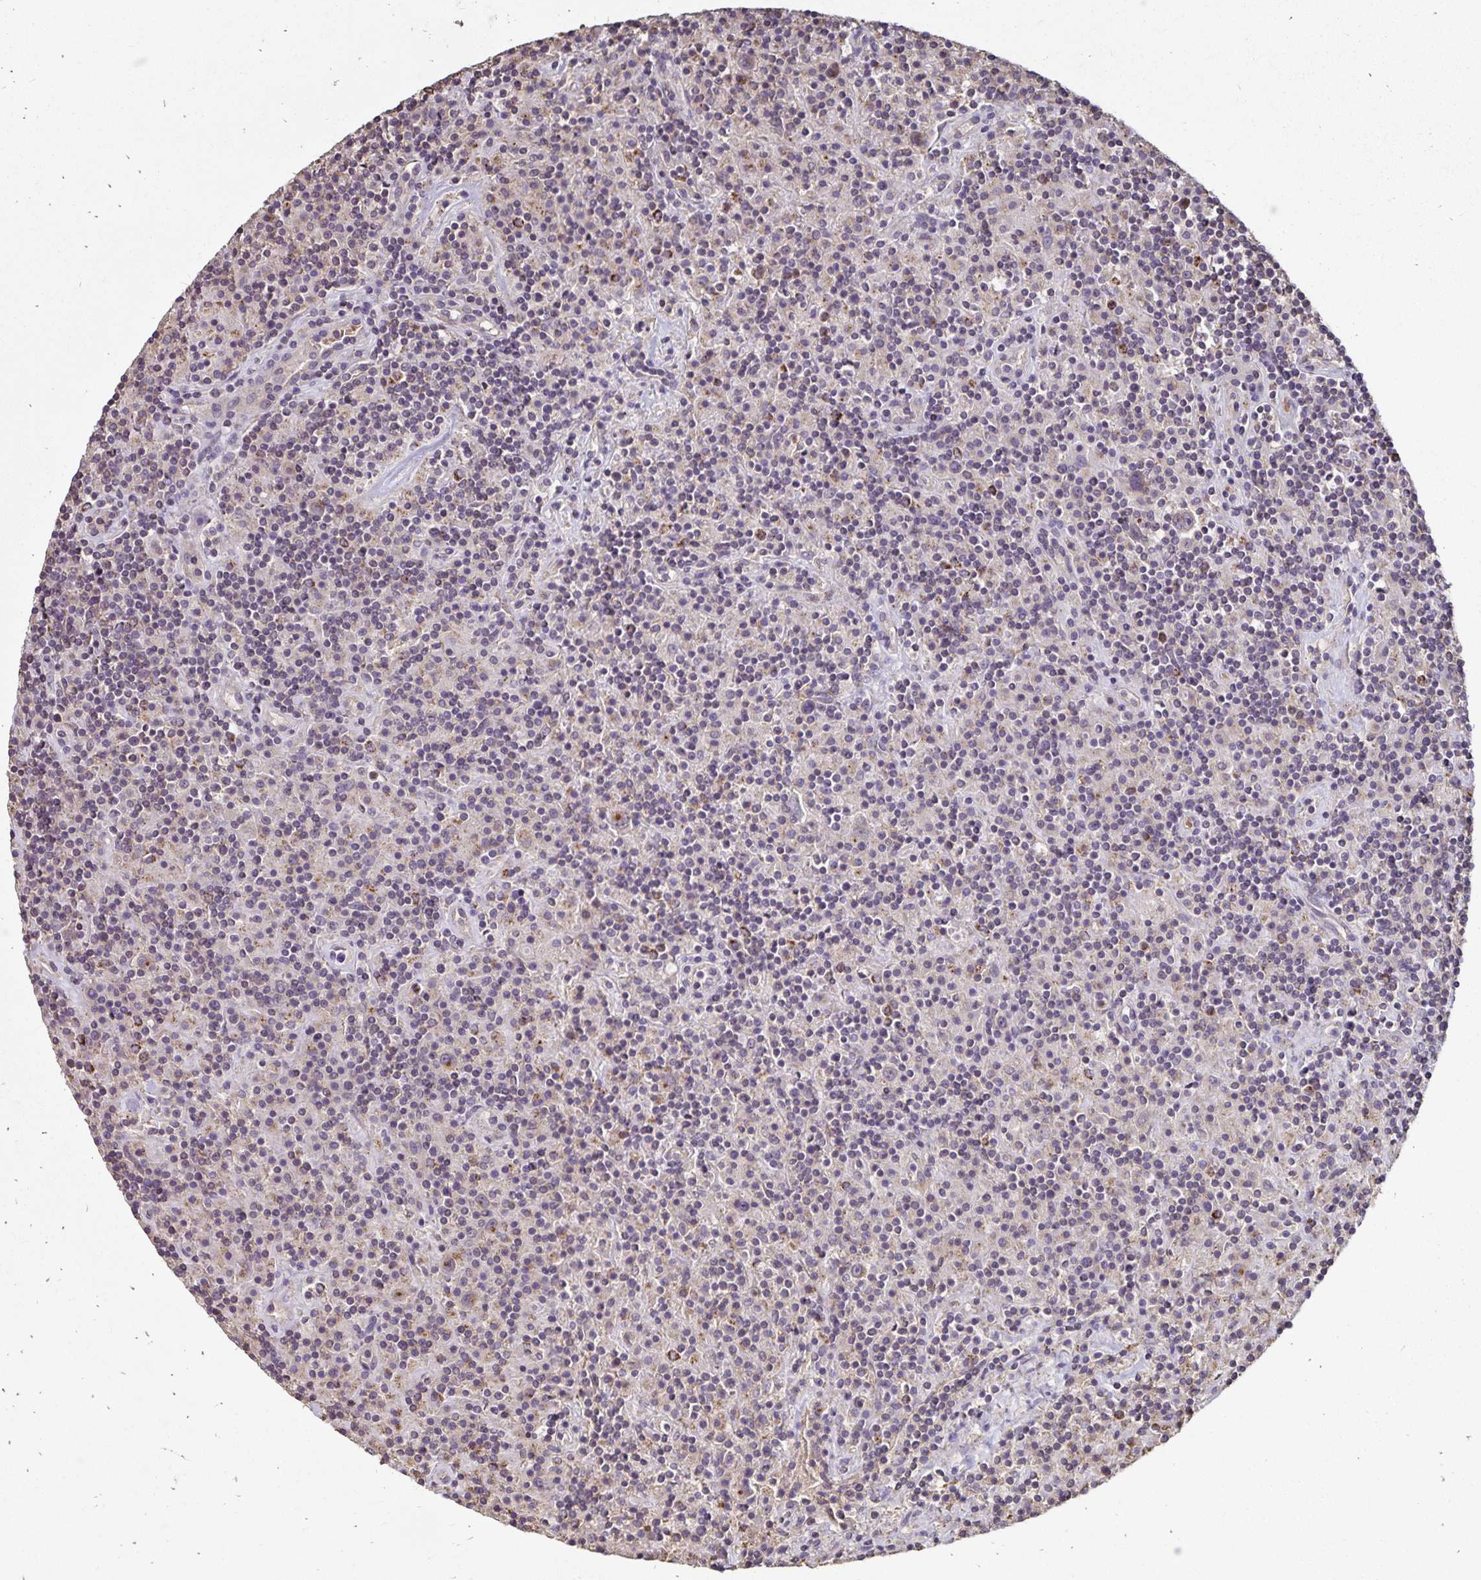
{"staining": {"intensity": "moderate", "quantity": "<25%", "location": "cytoplasmic/membranous"}, "tissue": "lymphoma", "cell_type": "Tumor cells", "image_type": "cancer", "snomed": [{"axis": "morphology", "description": "Hodgkin's disease, NOS"}, {"axis": "topography", "description": "Lymph node"}], "caption": "Moderate cytoplasmic/membranous protein staining is appreciated in approximately <25% of tumor cells in lymphoma. Nuclei are stained in blue.", "gene": "EMC10", "patient": {"sex": "male", "age": 70}}